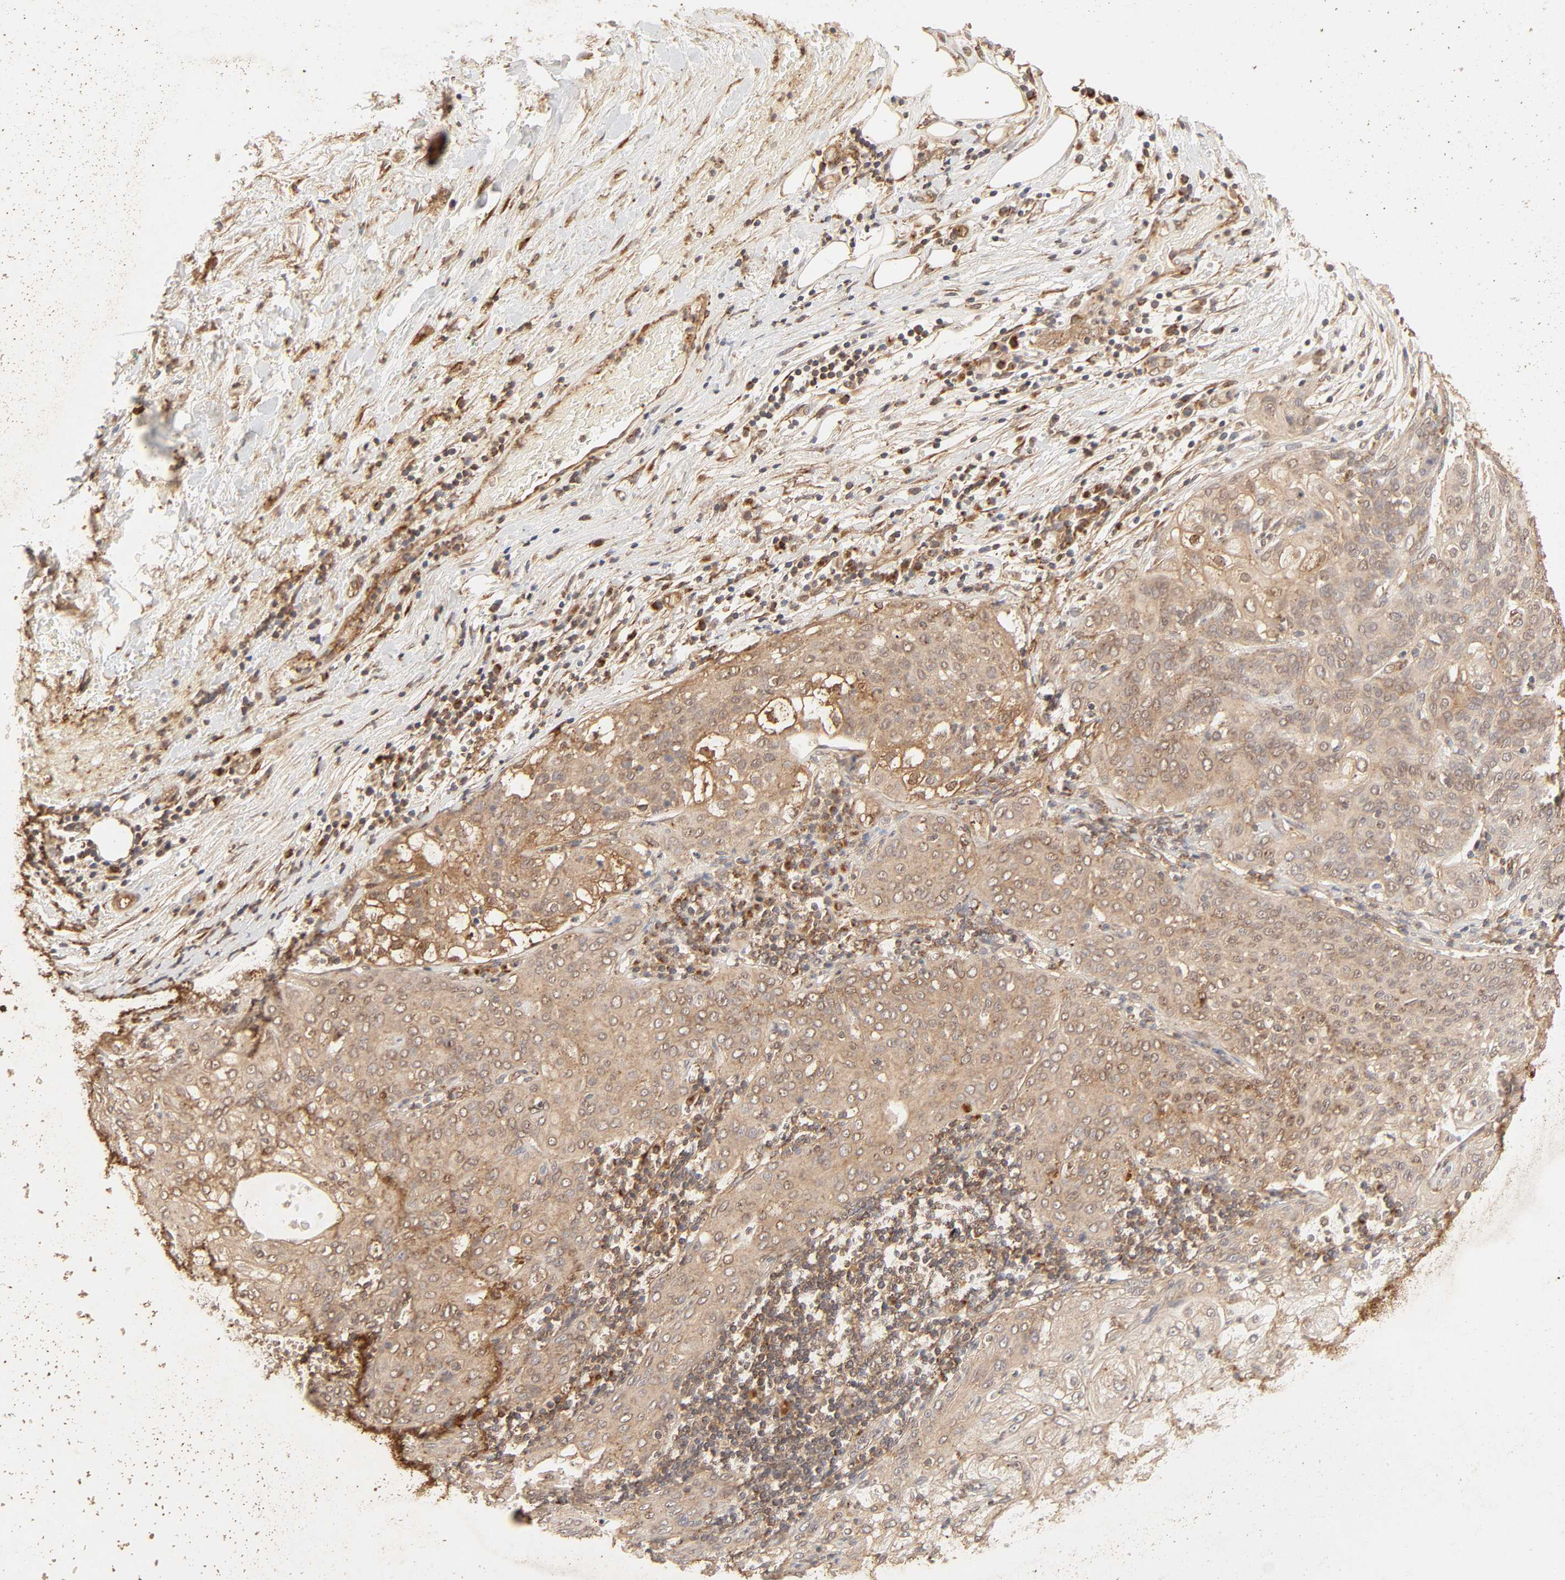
{"staining": {"intensity": "moderate", "quantity": ">75%", "location": "cytoplasmic/membranous"}, "tissue": "lung cancer", "cell_type": "Tumor cells", "image_type": "cancer", "snomed": [{"axis": "morphology", "description": "Inflammation, NOS"}, {"axis": "morphology", "description": "Squamous cell carcinoma, NOS"}, {"axis": "topography", "description": "Lymph node"}, {"axis": "topography", "description": "Soft tissue"}, {"axis": "topography", "description": "Lung"}], "caption": "Lung squamous cell carcinoma was stained to show a protein in brown. There is medium levels of moderate cytoplasmic/membranous positivity in about >75% of tumor cells. (brown staining indicates protein expression, while blue staining denotes nuclei).", "gene": "EPS8", "patient": {"sex": "male", "age": 66}}